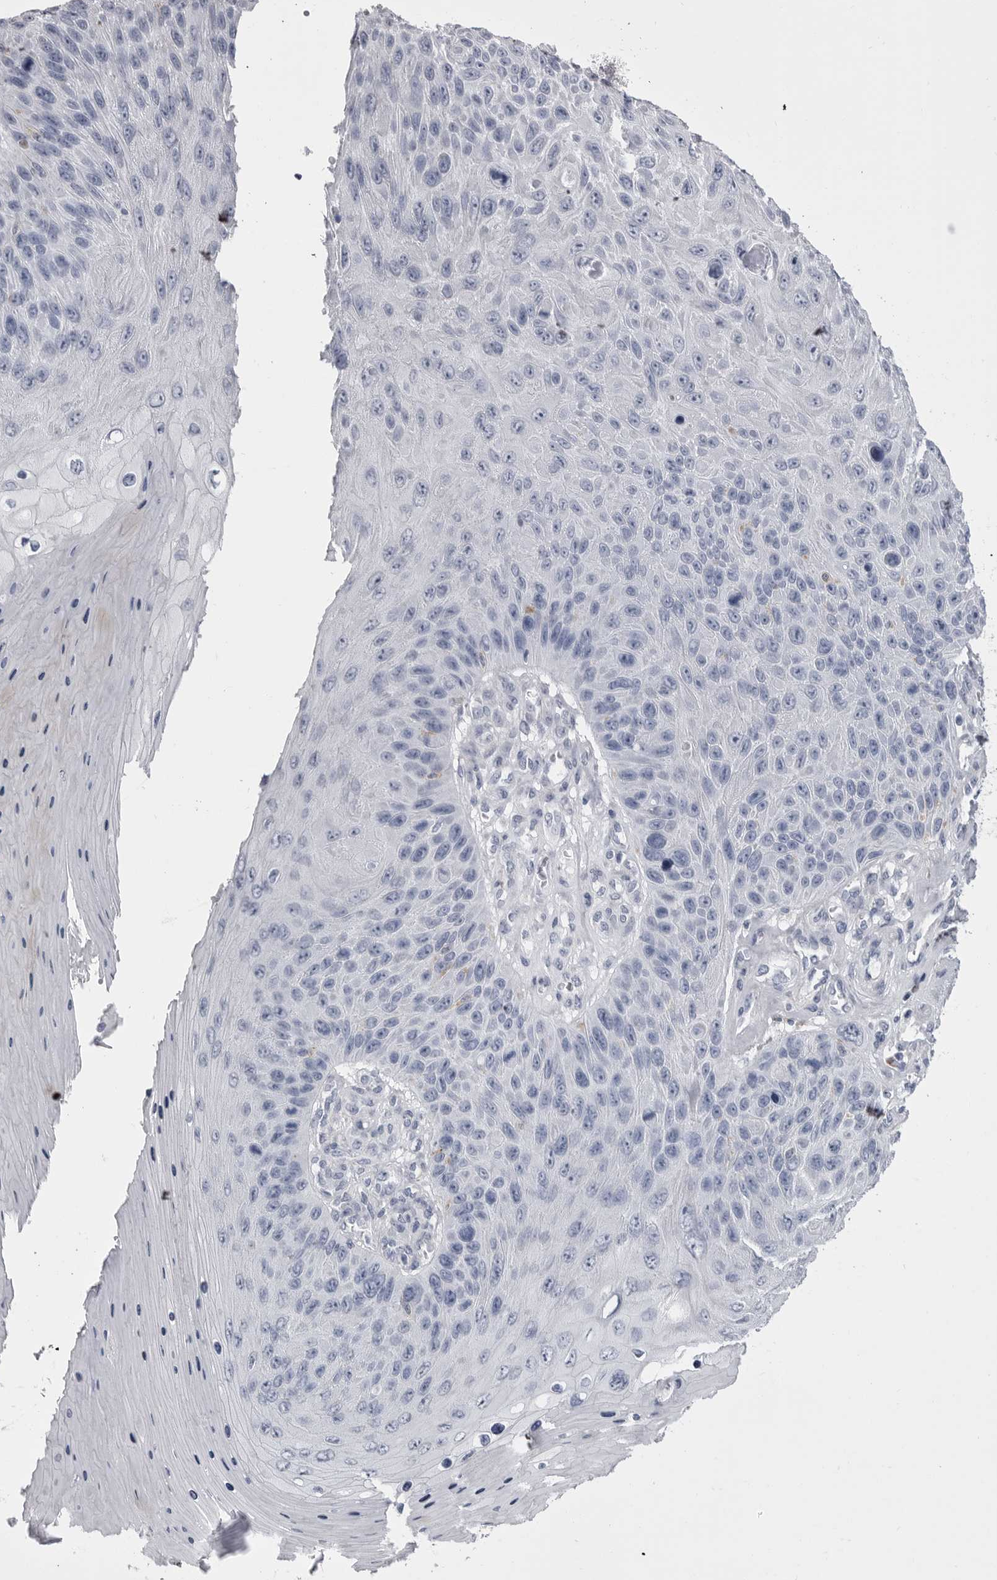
{"staining": {"intensity": "negative", "quantity": "none", "location": "none"}, "tissue": "skin cancer", "cell_type": "Tumor cells", "image_type": "cancer", "snomed": [{"axis": "morphology", "description": "Squamous cell carcinoma, NOS"}, {"axis": "topography", "description": "Skin"}], "caption": "High power microscopy micrograph of an immunohistochemistry (IHC) micrograph of squamous cell carcinoma (skin), revealing no significant expression in tumor cells.", "gene": "ANK2", "patient": {"sex": "female", "age": 88}}